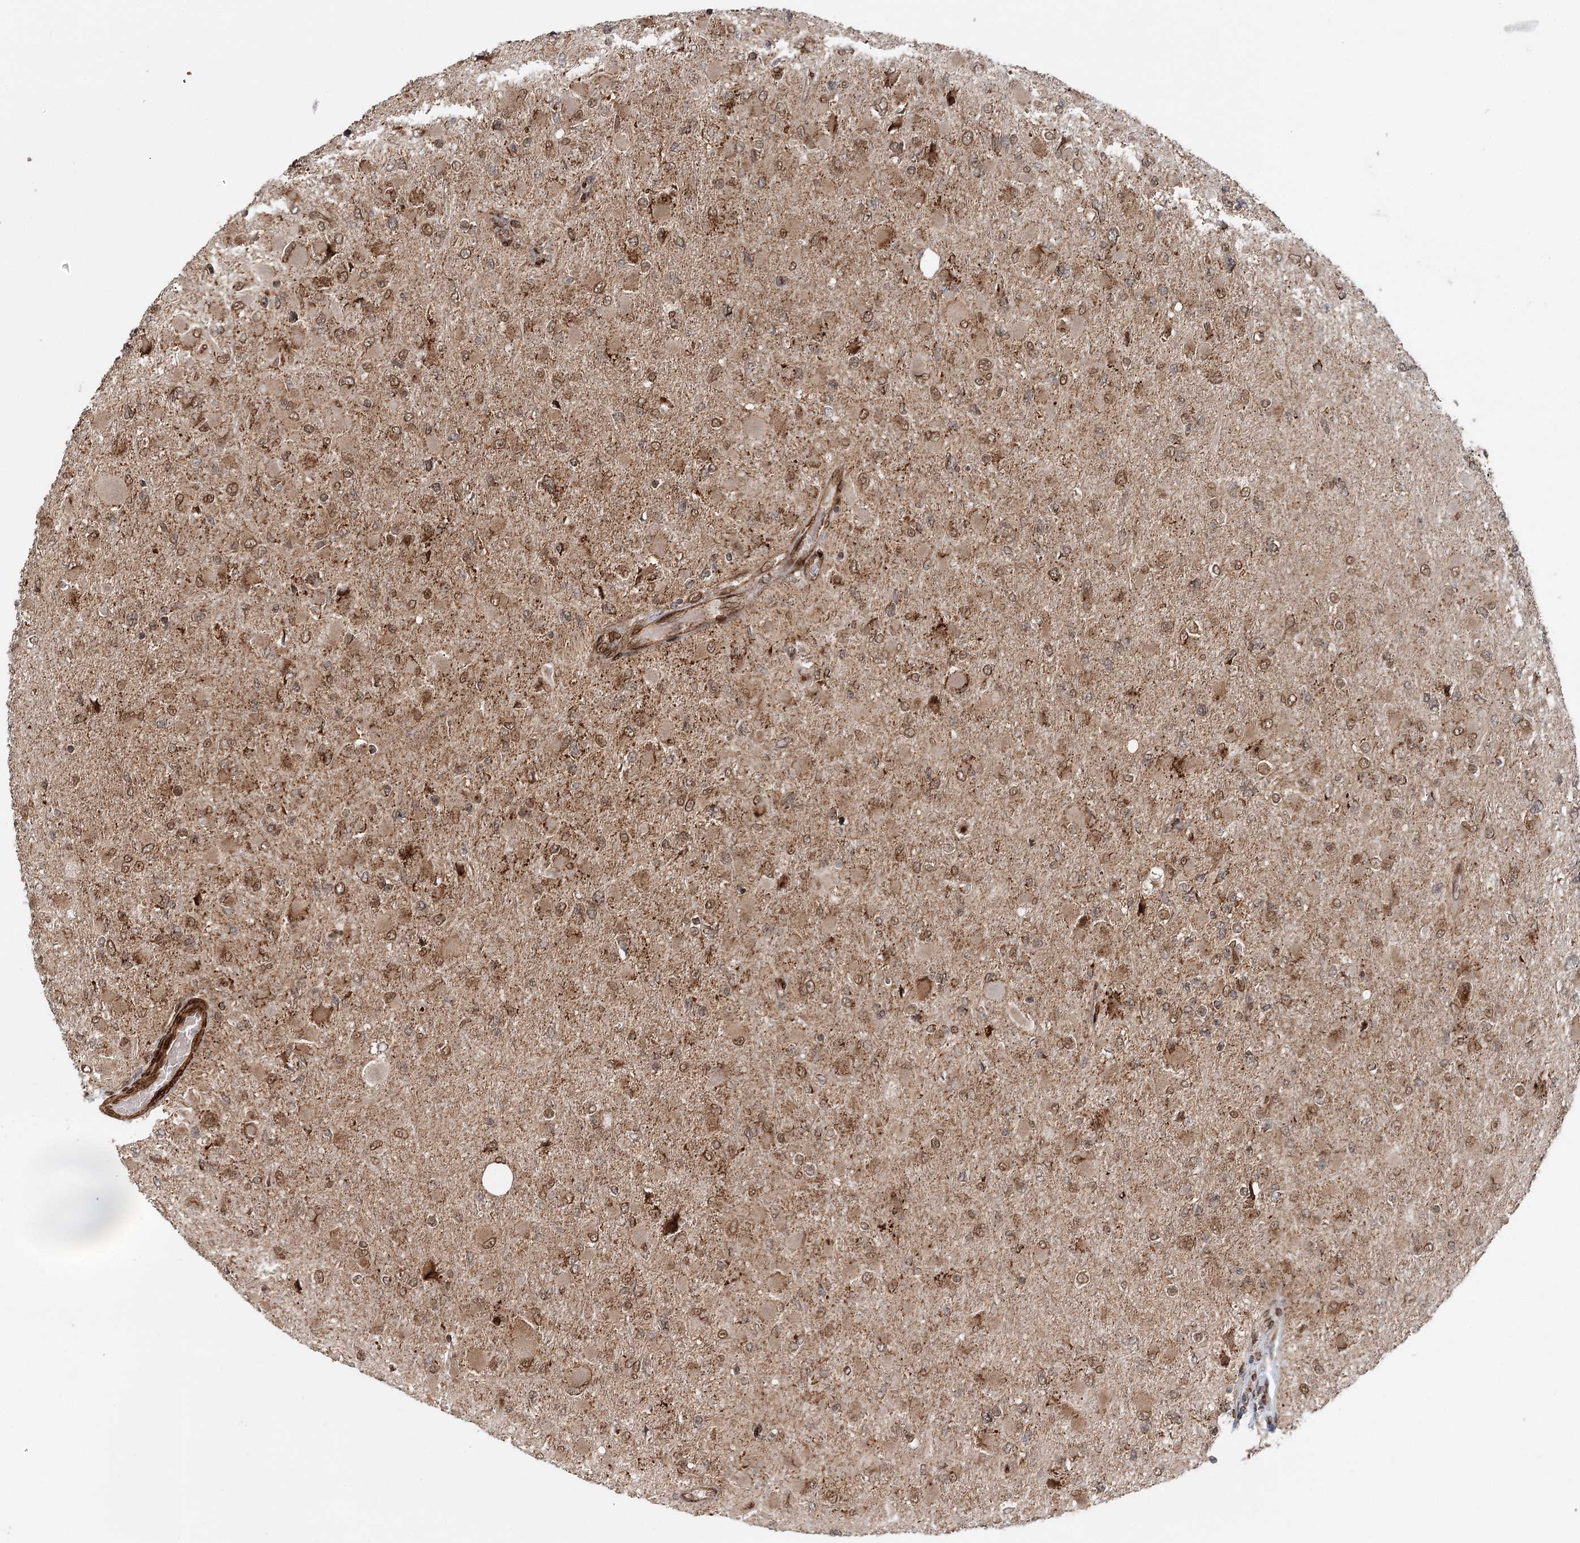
{"staining": {"intensity": "moderate", "quantity": "25%-75%", "location": "cytoplasmic/membranous,nuclear"}, "tissue": "glioma", "cell_type": "Tumor cells", "image_type": "cancer", "snomed": [{"axis": "morphology", "description": "Glioma, malignant, High grade"}, {"axis": "topography", "description": "Cerebral cortex"}], "caption": "High-magnification brightfield microscopy of glioma stained with DAB (brown) and counterstained with hematoxylin (blue). tumor cells exhibit moderate cytoplasmic/membranous and nuclear expression is identified in approximately25%-75% of cells.", "gene": "BCKDHA", "patient": {"sex": "female", "age": 36}}